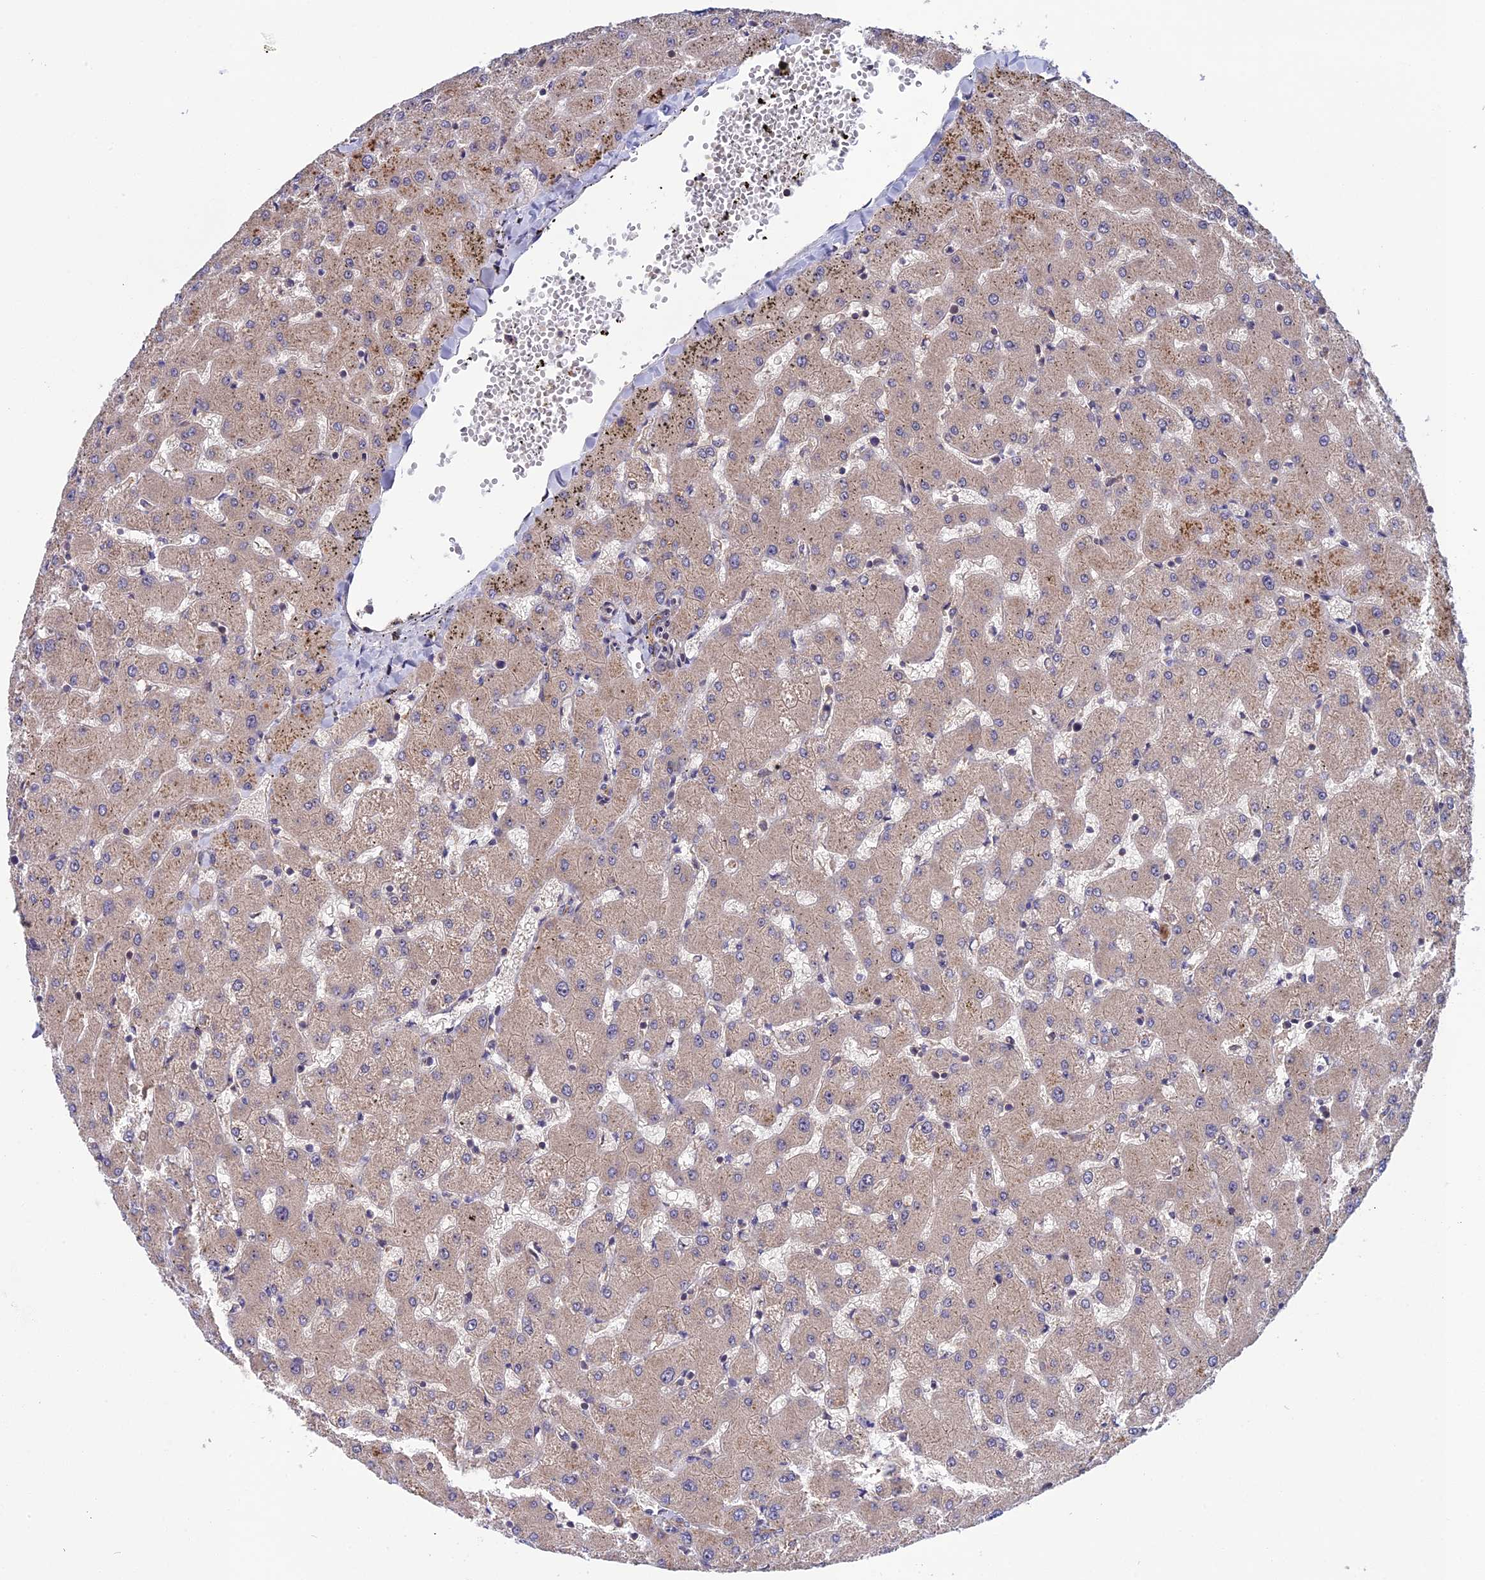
{"staining": {"intensity": "negative", "quantity": "none", "location": "none"}, "tissue": "liver", "cell_type": "Cholangiocytes", "image_type": "normal", "snomed": [{"axis": "morphology", "description": "Normal tissue, NOS"}, {"axis": "topography", "description": "Liver"}], "caption": "Image shows no significant protein positivity in cholangiocytes of normal liver.", "gene": "CRACD", "patient": {"sex": "female", "age": 63}}